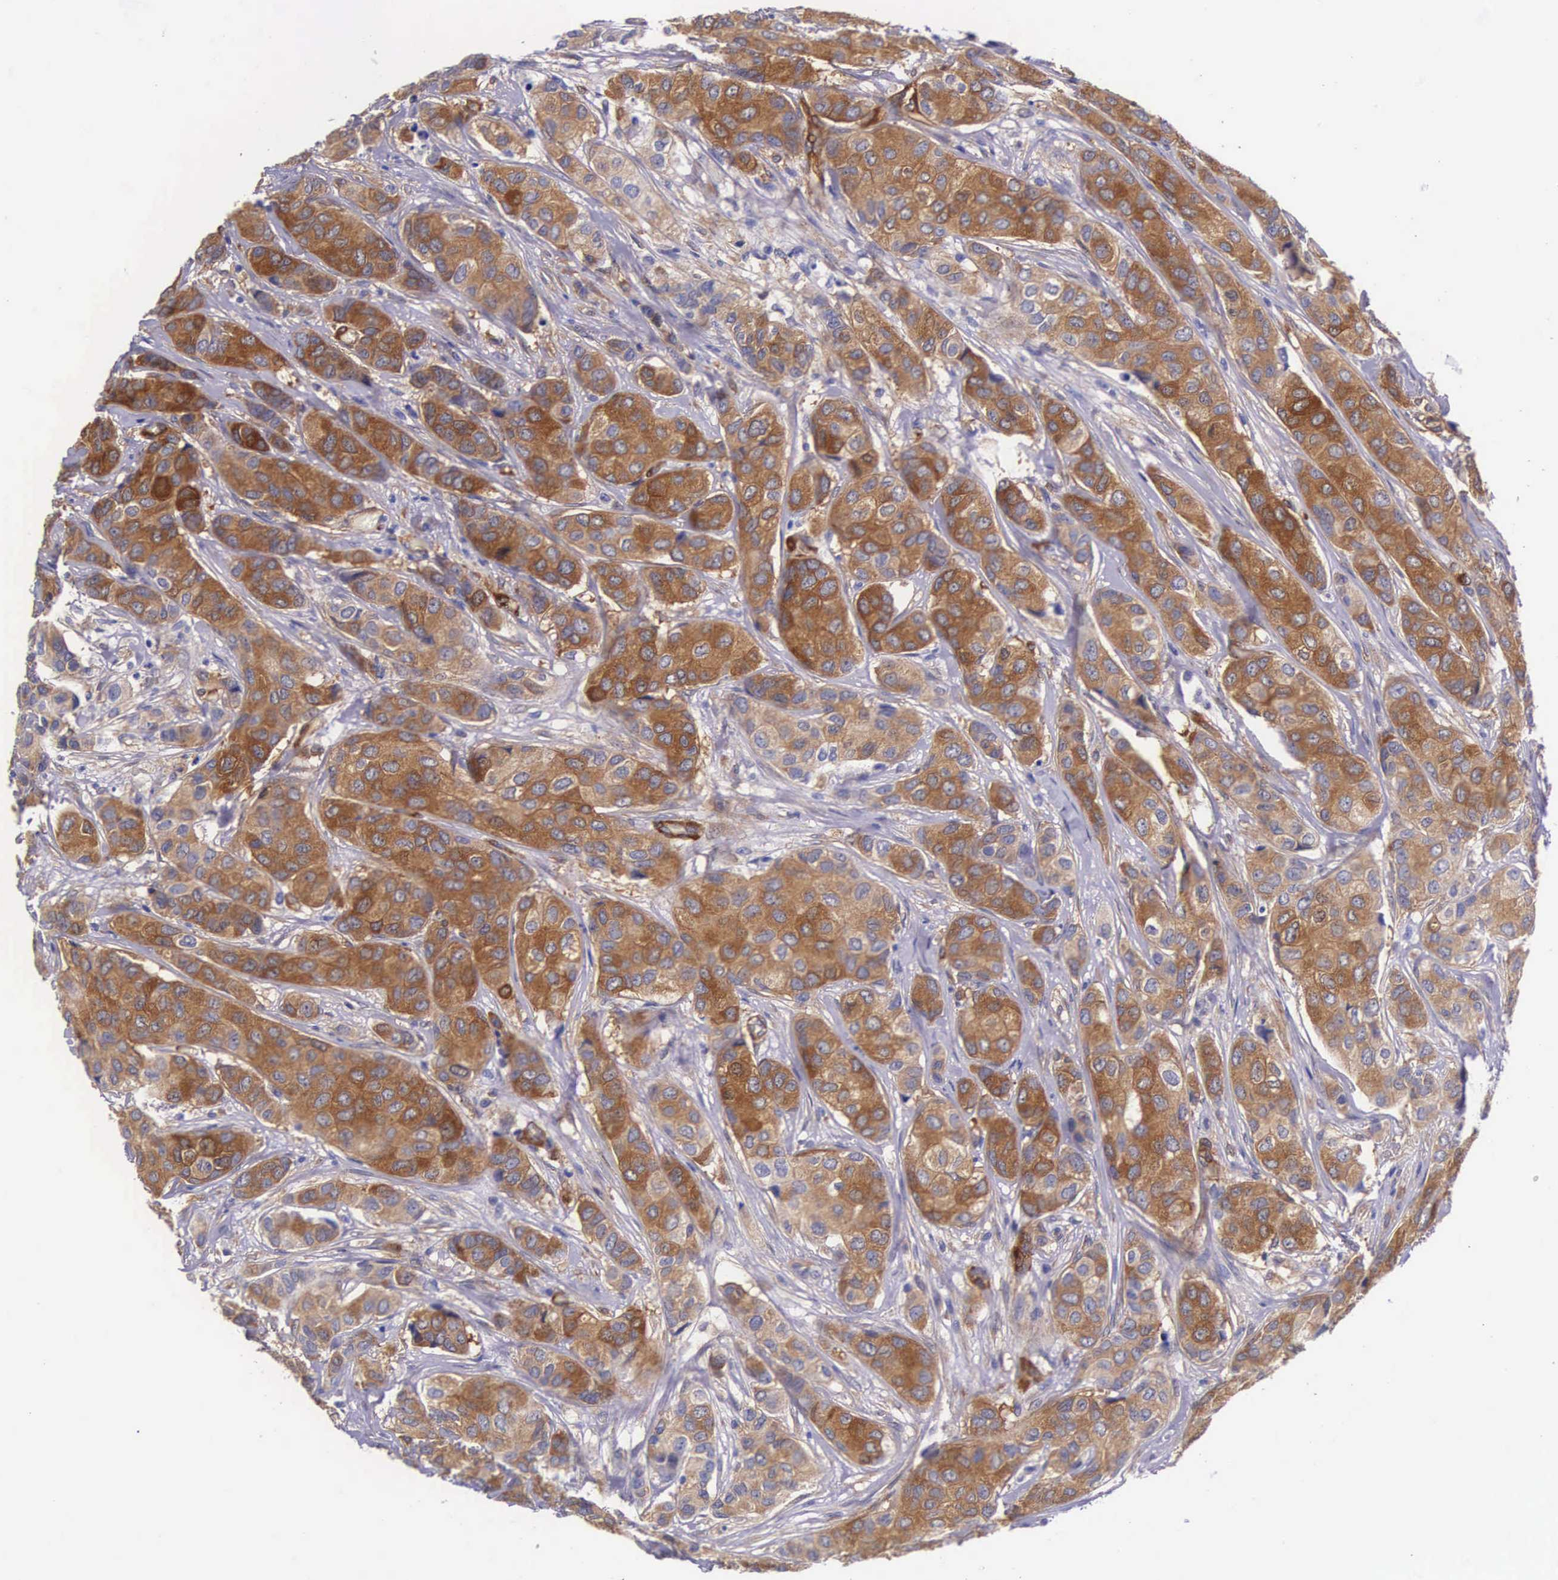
{"staining": {"intensity": "strong", "quantity": ">75%", "location": "cytoplasmic/membranous"}, "tissue": "breast cancer", "cell_type": "Tumor cells", "image_type": "cancer", "snomed": [{"axis": "morphology", "description": "Duct carcinoma"}, {"axis": "topography", "description": "Breast"}], "caption": "IHC (DAB) staining of human breast cancer displays strong cytoplasmic/membranous protein staining in approximately >75% of tumor cells.", "gene": "BCAR1", "patient": {"sex": "female", "age": 68}}